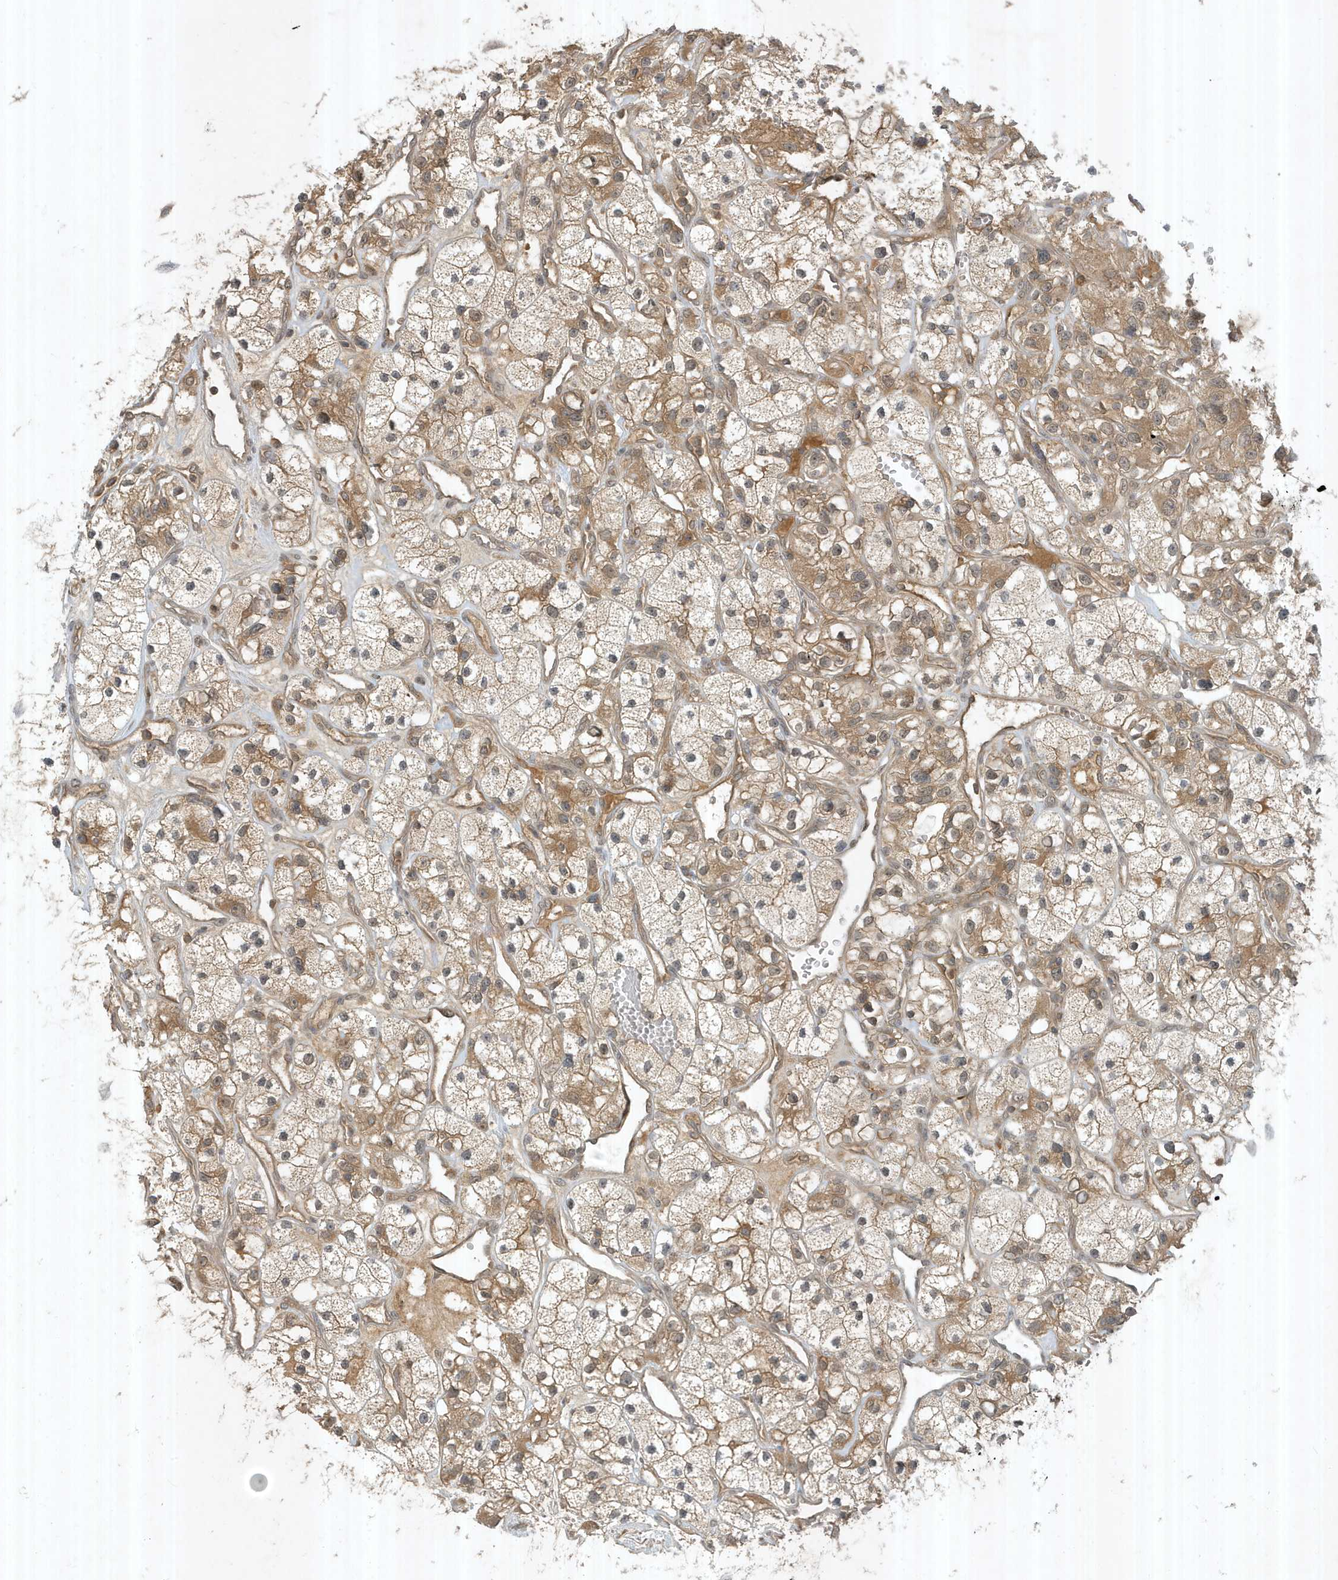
{"staining": {"intensity": "moderate", "quantity": ">75%", "location": "cytoplasmic/membranous"}, "tissue": "renal cancer", "cell_type": "Tumor cells", "image_type": "cancer", "snomed": [{"axis": "morphology", "description": "Adenocarcinoma, NOS"}, {"axis": "topography", "description": "Kidney"}], "caption": "Immunohistochemistry of renal cancer displays medium levels of moderate cytoplasmic/membranous staining in approximately >75% of tumor cells.", "gene": "ABCB9", "patient": {"sex": "female", "age": 57}}